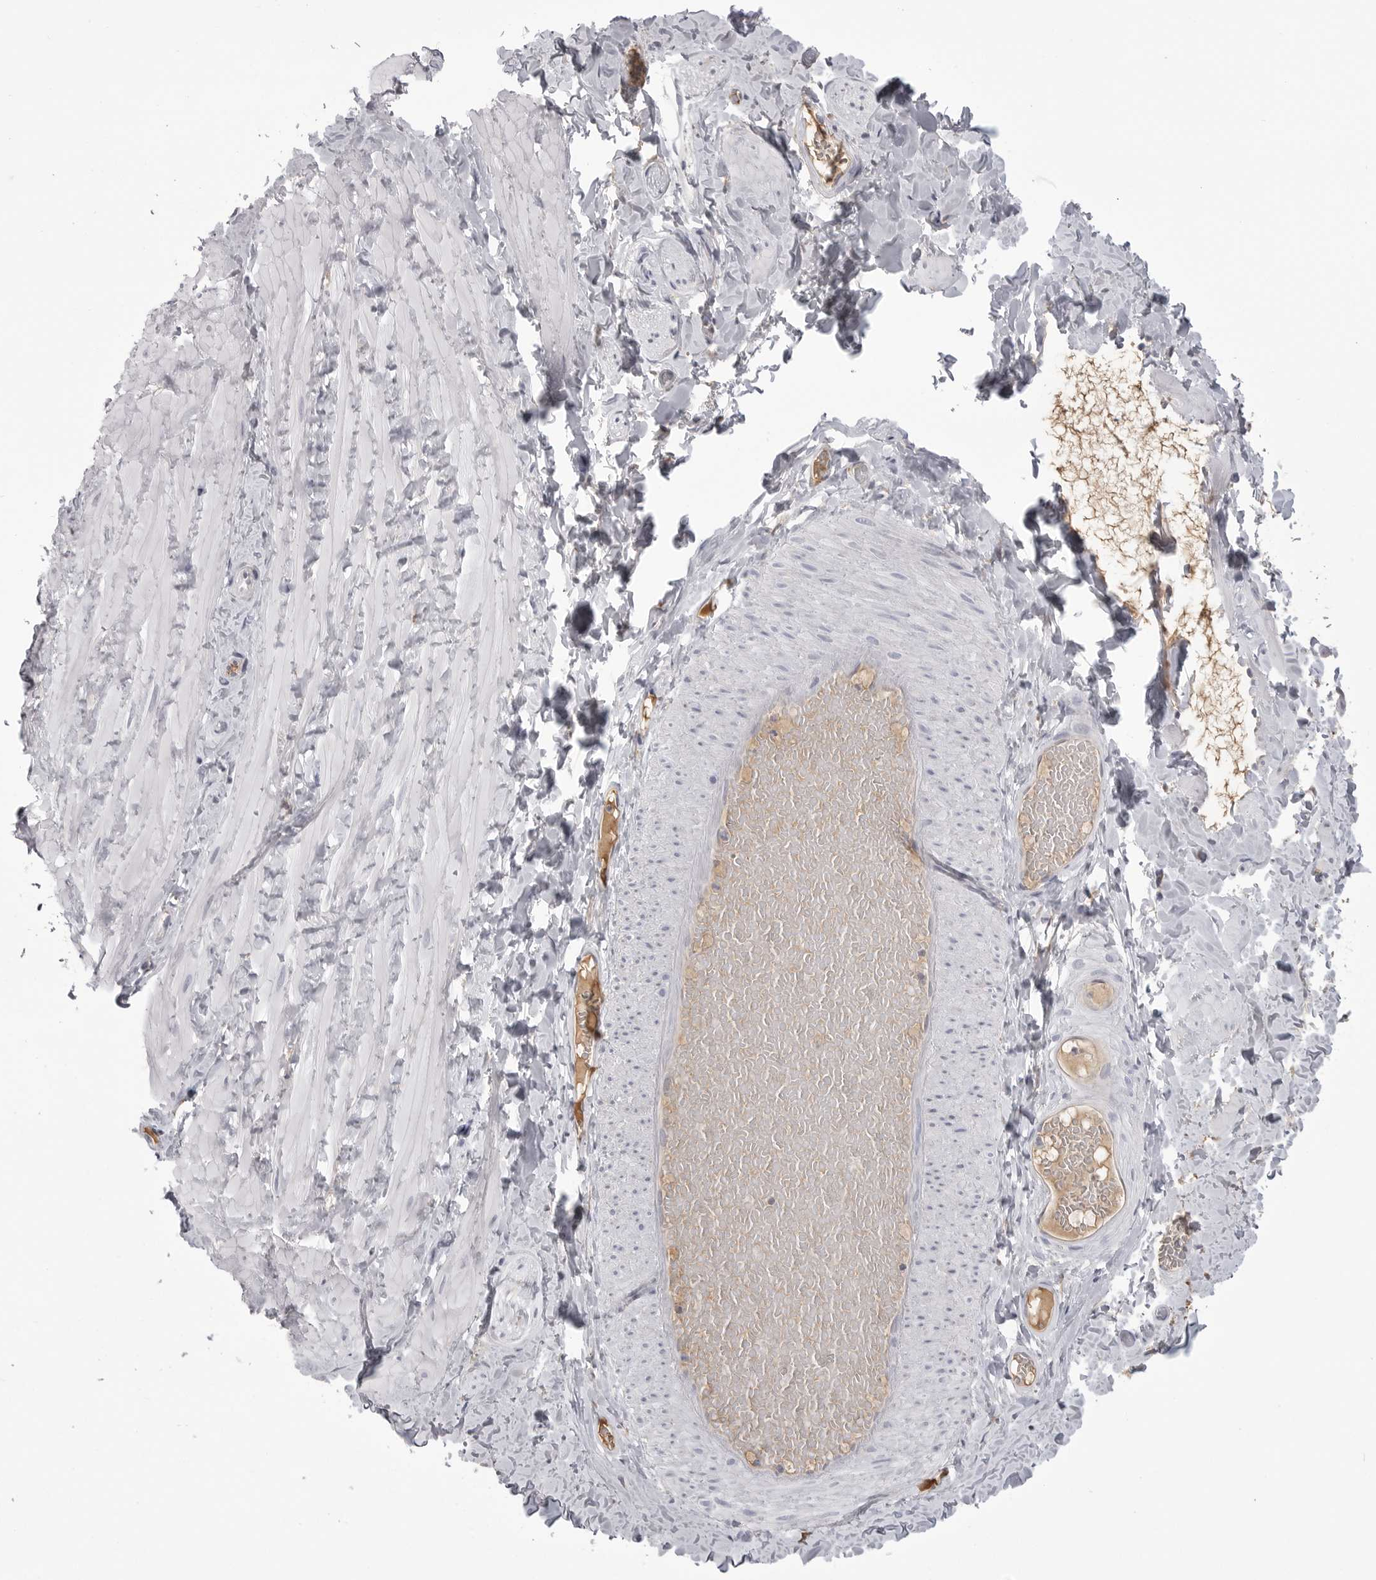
{"staining": {"intensity": "negative", "quantity": "none", "location": "none"}, "tissue": "adipose tissue", "cell_type": "Adipocytes", "image_type": "normal", "snomed": [{"axis": "morphology", "description": "Normal tissue, NOS"}, {"axis": "topography", "description": "Adipose tissue"}, {"axis": "topography", "description": "Vascular tissue"}, {"axis": "topography", "description": "Peripheral nerve tissue"}], "caption": "IHC micrograph of unremarkable adipose tissue: human adipose tissue stained with DAB (3,3'-diaminobenzidine) exhibits no significant protein expression in adipocytes.", "gene": "FKBP2", "patient": {"sex": "male", "age": 25}}